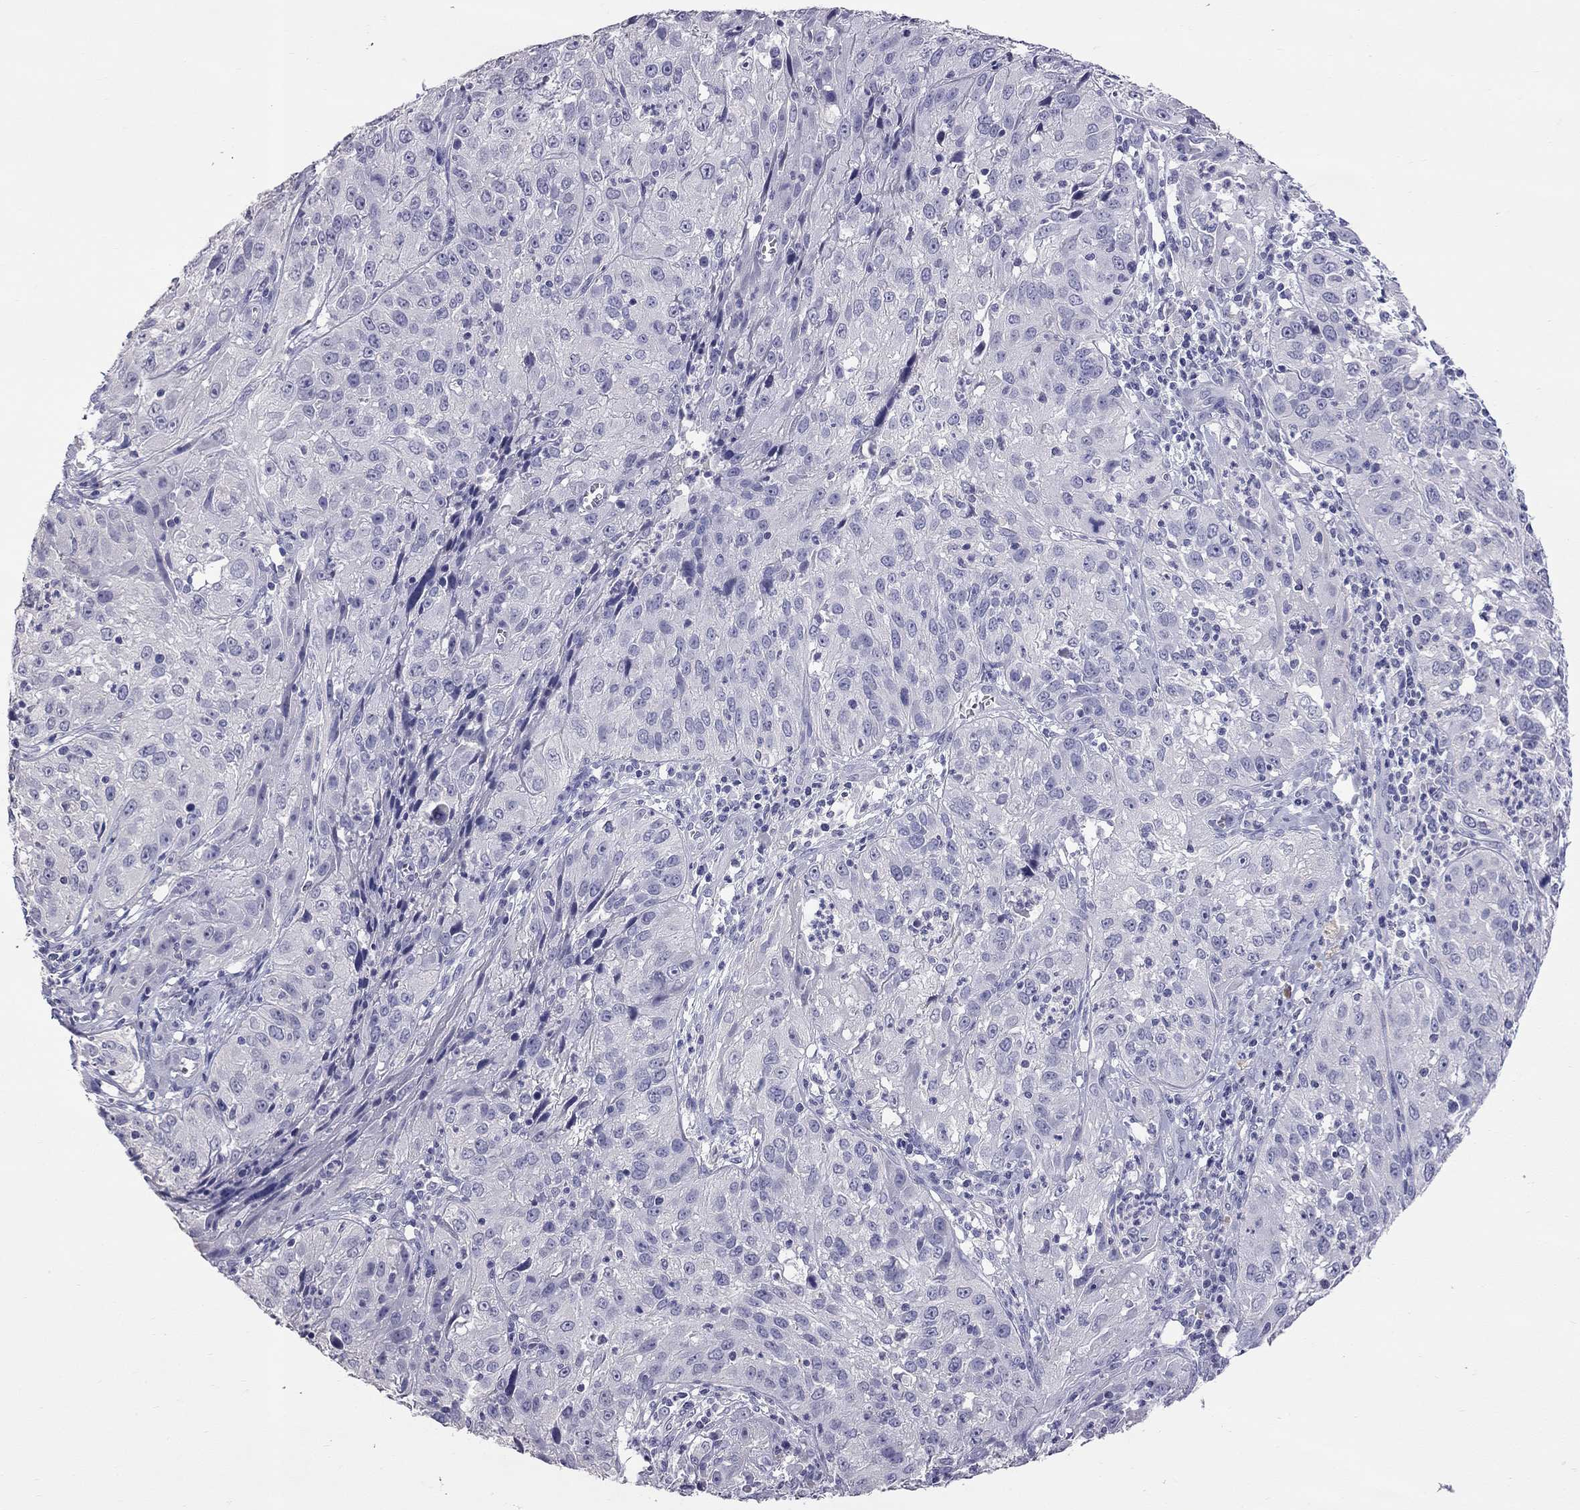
{"staining": {"intensity": "negative", "quantity": "none", "location": "none"}, "tissue": "cervical cancer", "cell_type": "Tumor cells", "image_type": "cancer", "snomed": [{"axis": "morphology", "description": "Squamous cell carcinoma, NOS"}, {"axis": "topography", "description": "Cervix"}], "caption": "This is a image of immunohistochemistry (IHC) staining of cervical cancer (squamous cell carcinoma), which shows no positivity in tumor cells.", "gene": "CFAP91", "patient": {"sex": "female", "age": 32}}